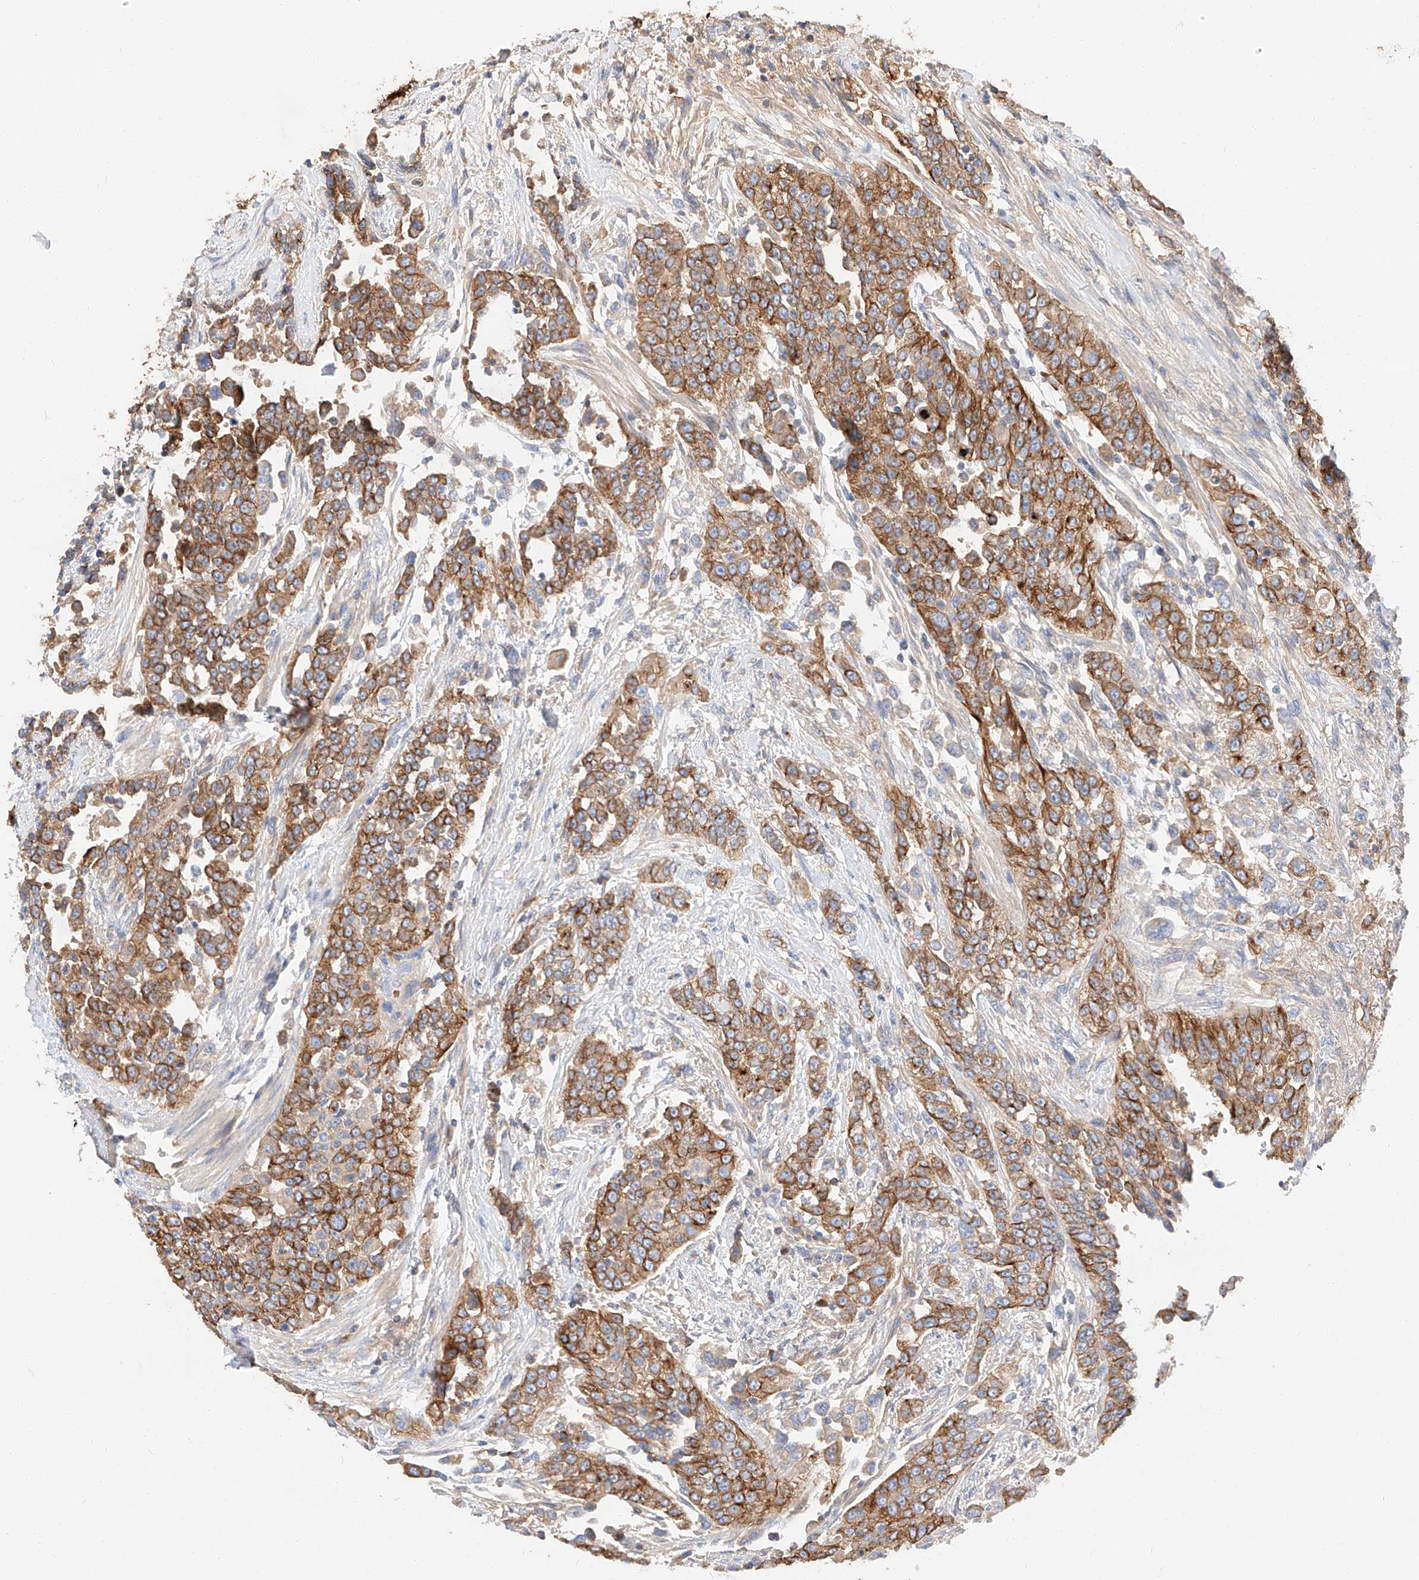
{"staining": {"intensity": "moderate", "quantity": ">75%", "location": "cytoplasmic/membranous"}, "tissue": "urothelial cancer", "cell_type": "Tumor cells", "image_type": "cancer", "snomed": [{"axis": "morphology", "description": "Urothelial carcinoma, High grade"}, {"axis": "topography", "description": "Urinary bladder"}], "caption": "High-grade urothelial carcinoma stained with immunohistochemistry (IHC) demonstrates moderate cytoplasmic/membranous expression in about >75% of tumor cells. (DAB IHC, brown staining for protein, blue staining for nuclei).", "gene": "MAP7", "patient": {"sex": "female", "age": 80}}